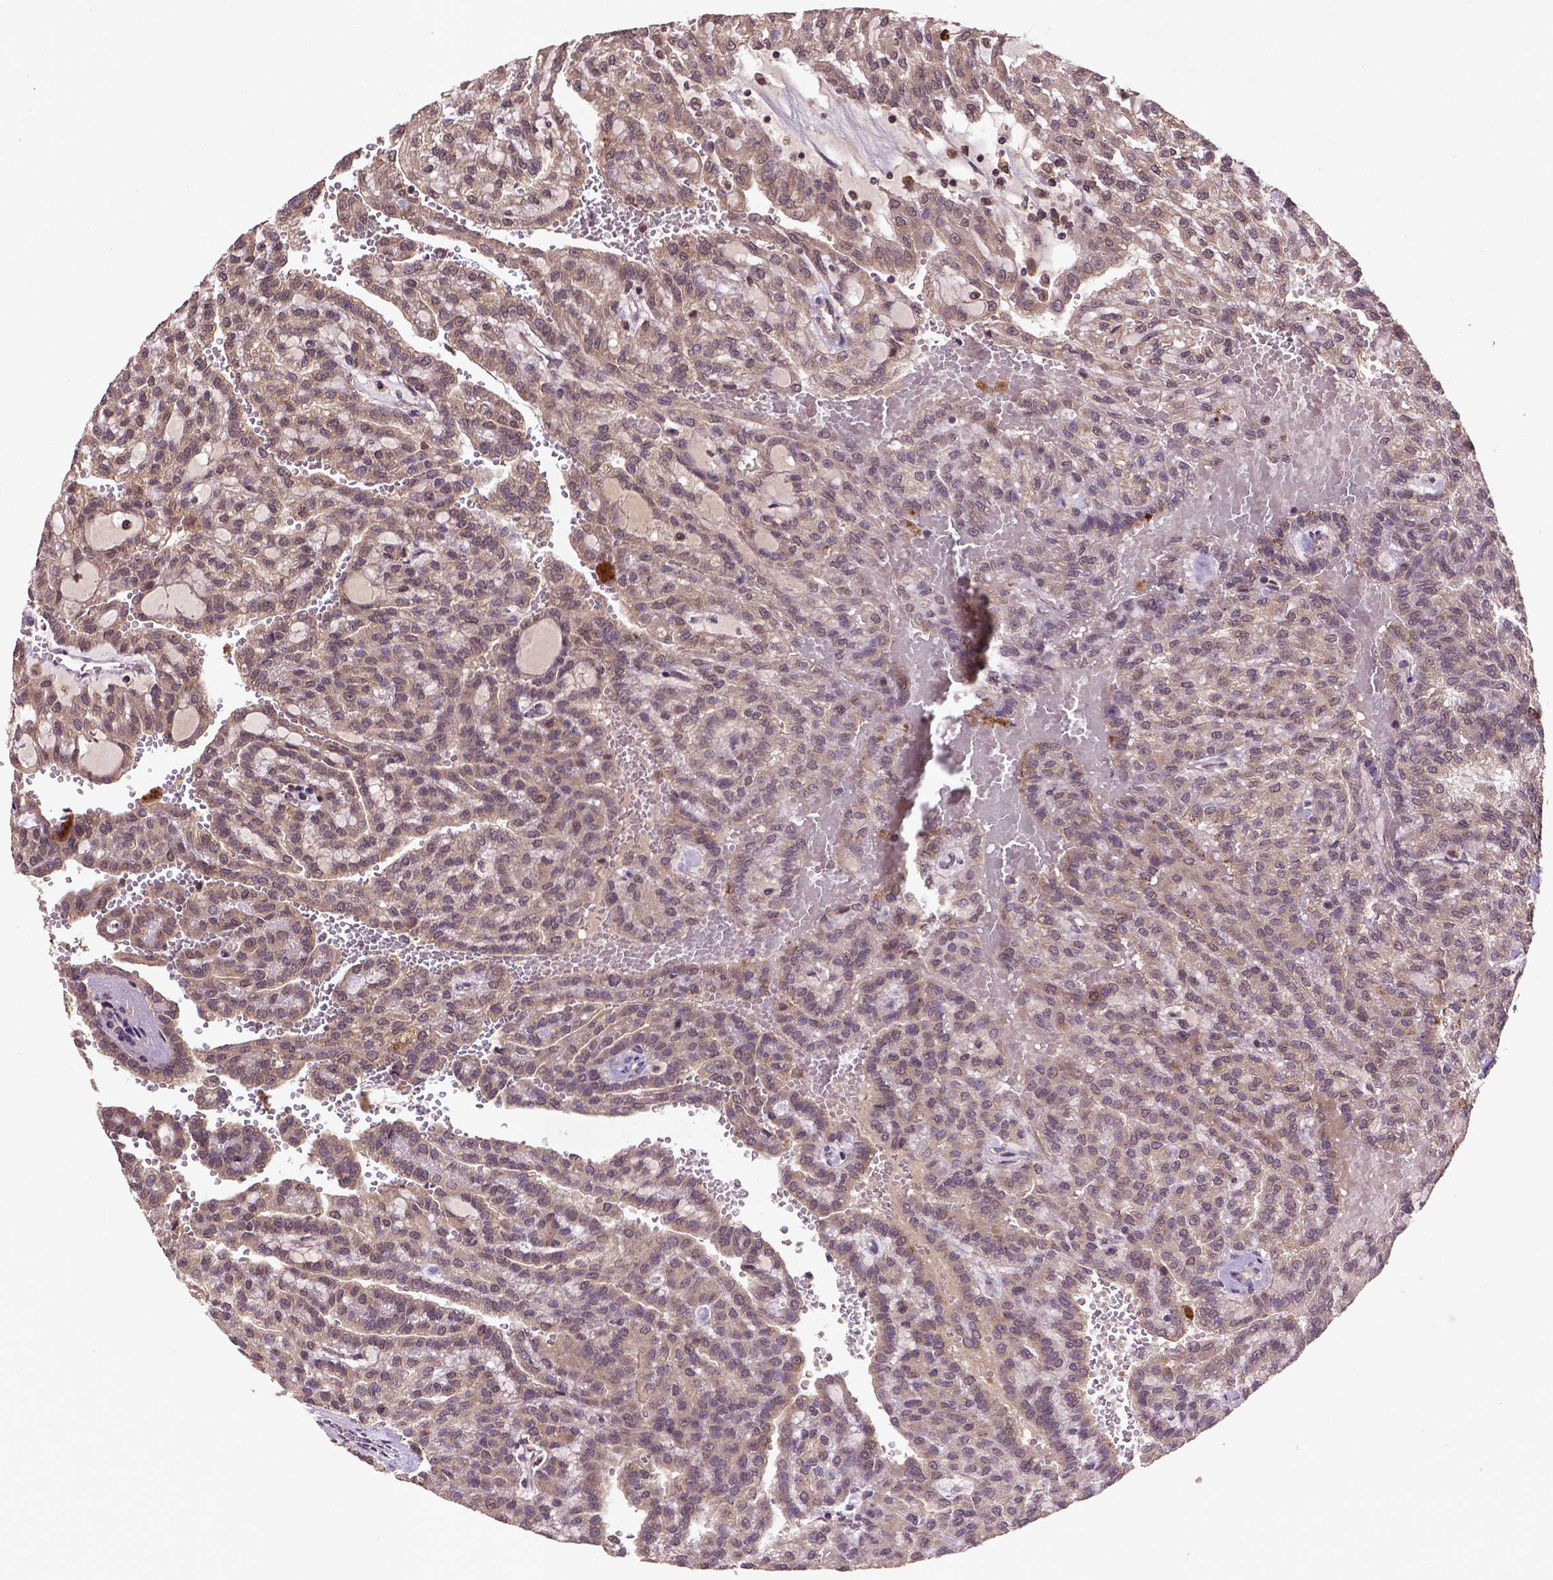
{"staining": {"intensity": "weak", "quantity": "<25%", "location": "cytoplasmic/membranous"}, "tissue": "renal cancer", "cell_type": "Tumor cells", "image_type": "cancer", "snomed": [{"axis": "morphology", "description": "Adenocarcinoma, NOS"}, {"axis": "topography", "description": "Kidney"}], "caption": "Human renal cancer (adenocarcinoma) stained for a protein using immunohistochemistry (IHC) shows no staining in tumor cells.", "gene": "NIPAL2", "patient": {"sex": "male", "age": 63}}